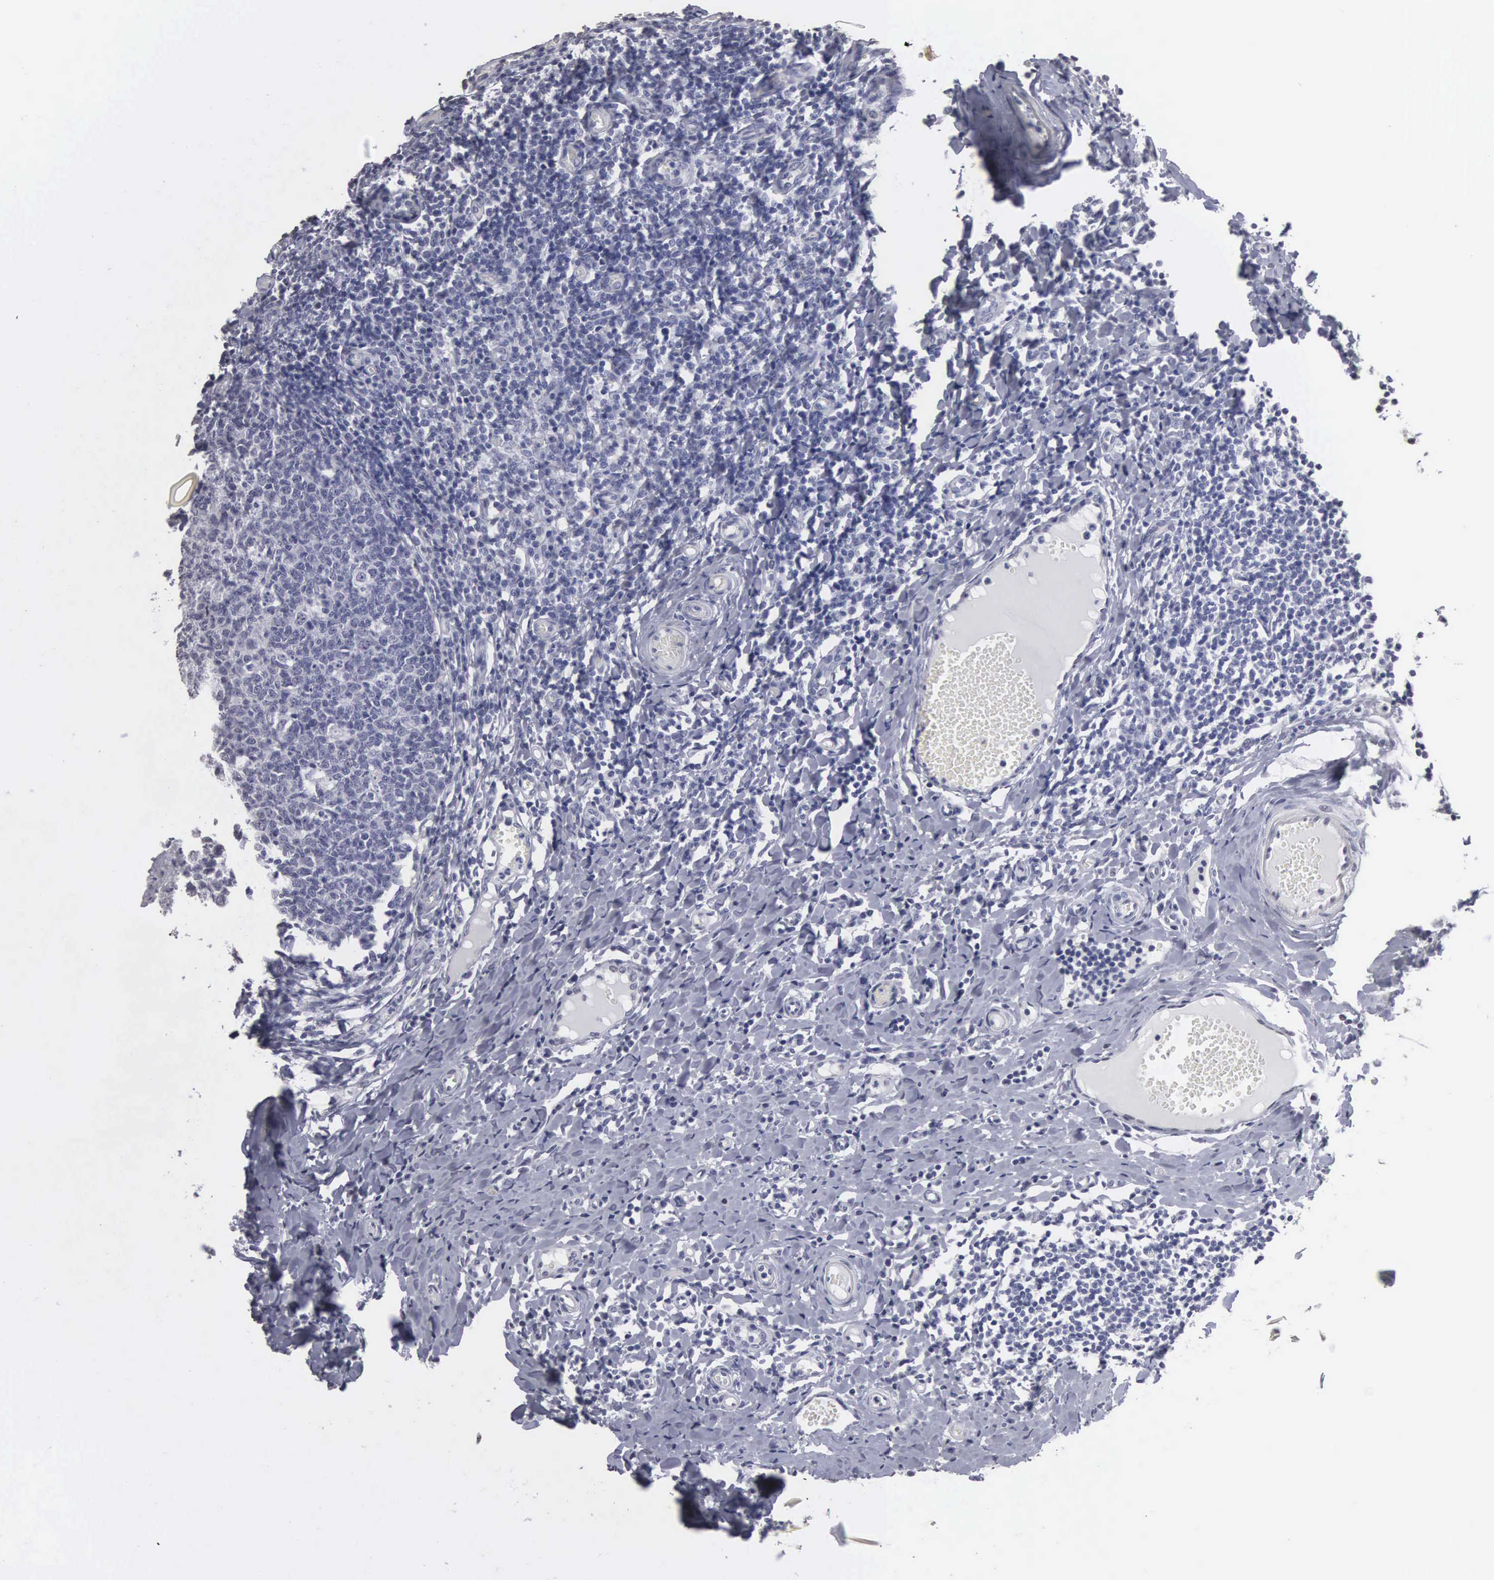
{"staining": {"intensity": "negative", "quantity": "none", "location": "none"}, "tissue": "tonsil", "cell_type": "Germinal center cells", "image_type": "normal", "snomed": [{"axis": "morphology", "description": "Normal tissue, NOS"}, {"axis": "topography", "description": "Tonsil"}], "caption": "Photomicrograph shows no protein expression in germinal center cells of normal tonsil.", "gene": "UPB1", "patient": {"sex": "male", "age": 6}}